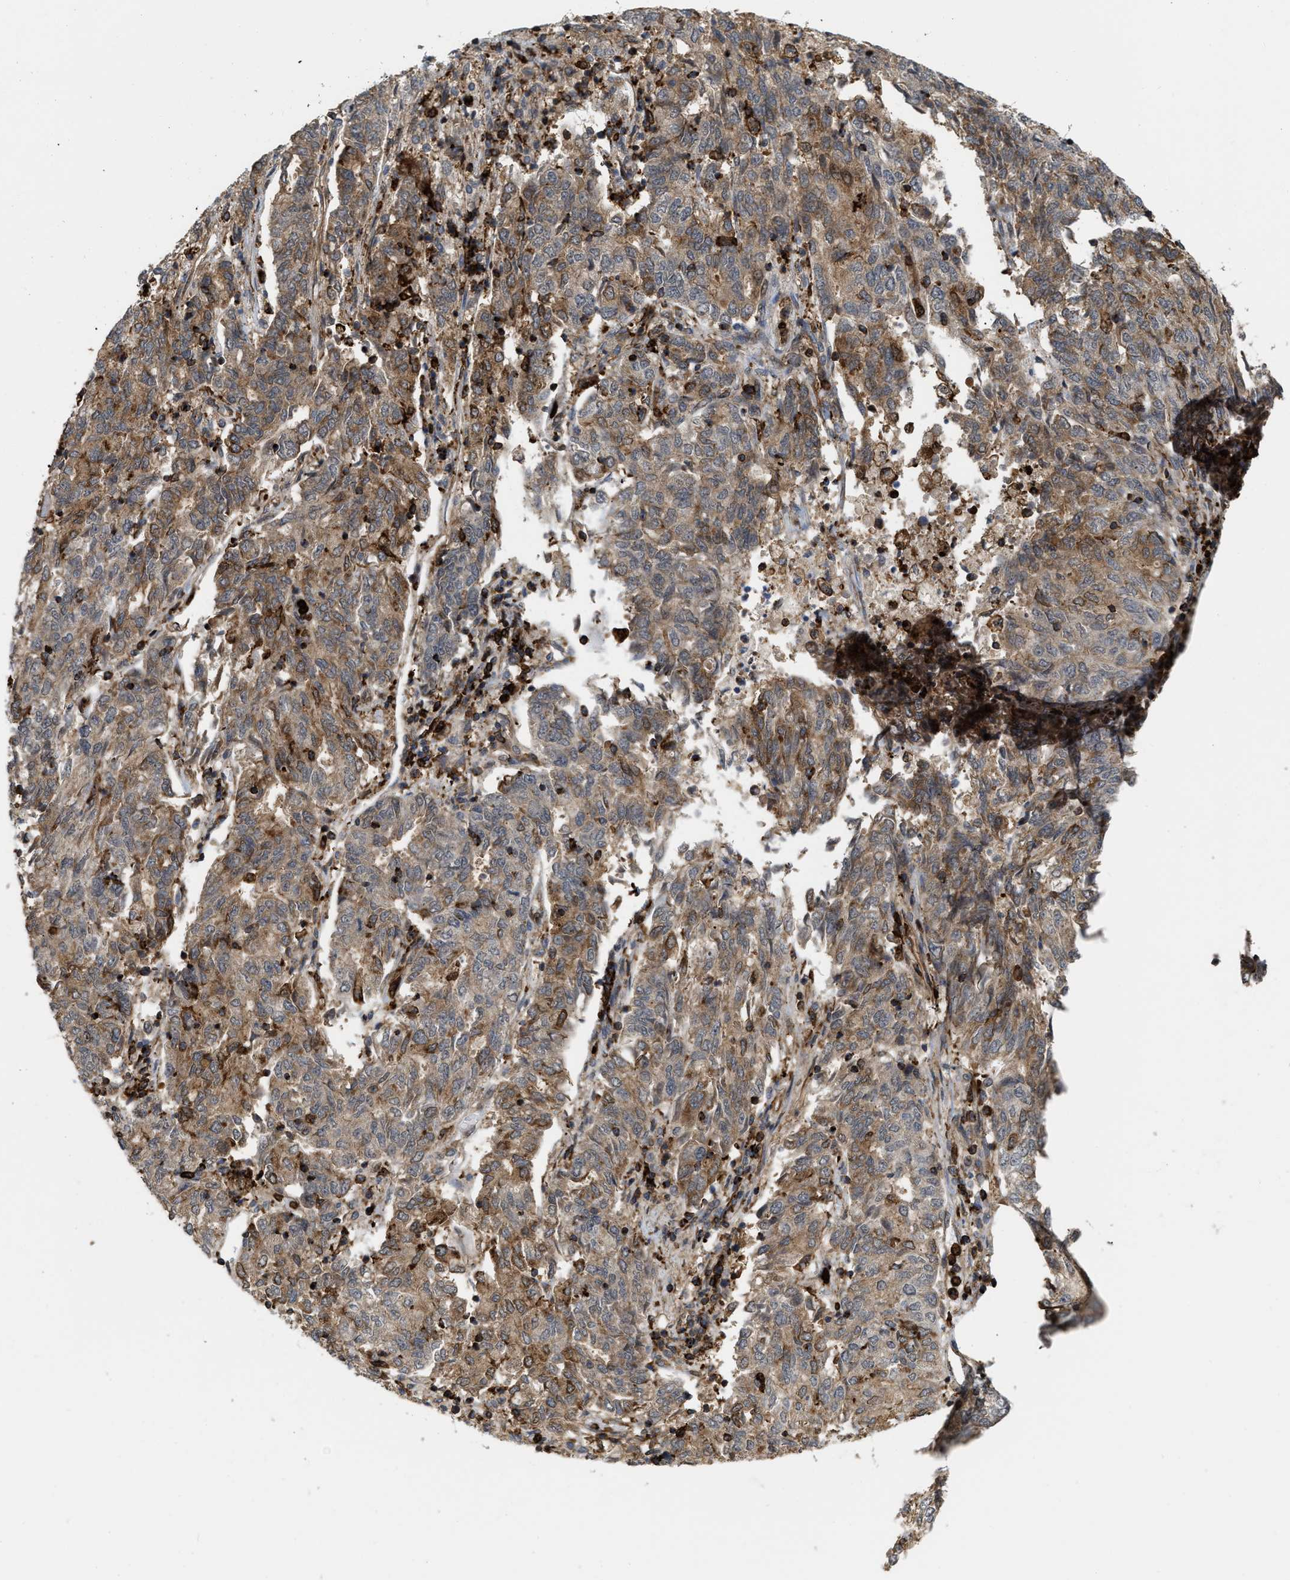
{"staining": {"intensity": "moderate", "quantity": ">75%", "location": "cytoplasmic/membranous"}, "tissue": "endometrial cancer", "cell_type": "Tumor cells", "image_type": "cancer", "snomed": [{"axis": "morphology", "description": "Adenocarcinoma, NOS"}, {"axis": "topography", "description": "Endometrium"}], "caption": "There is medium levels of moderate cytoplasmic/membranous expression in tumor cells of adenocarcinoma (endometrial), as demonstrated by immunohistochemical staining (brown color).", "gene": "IQCE", "patient": {"sex": "female", "age": 80}}